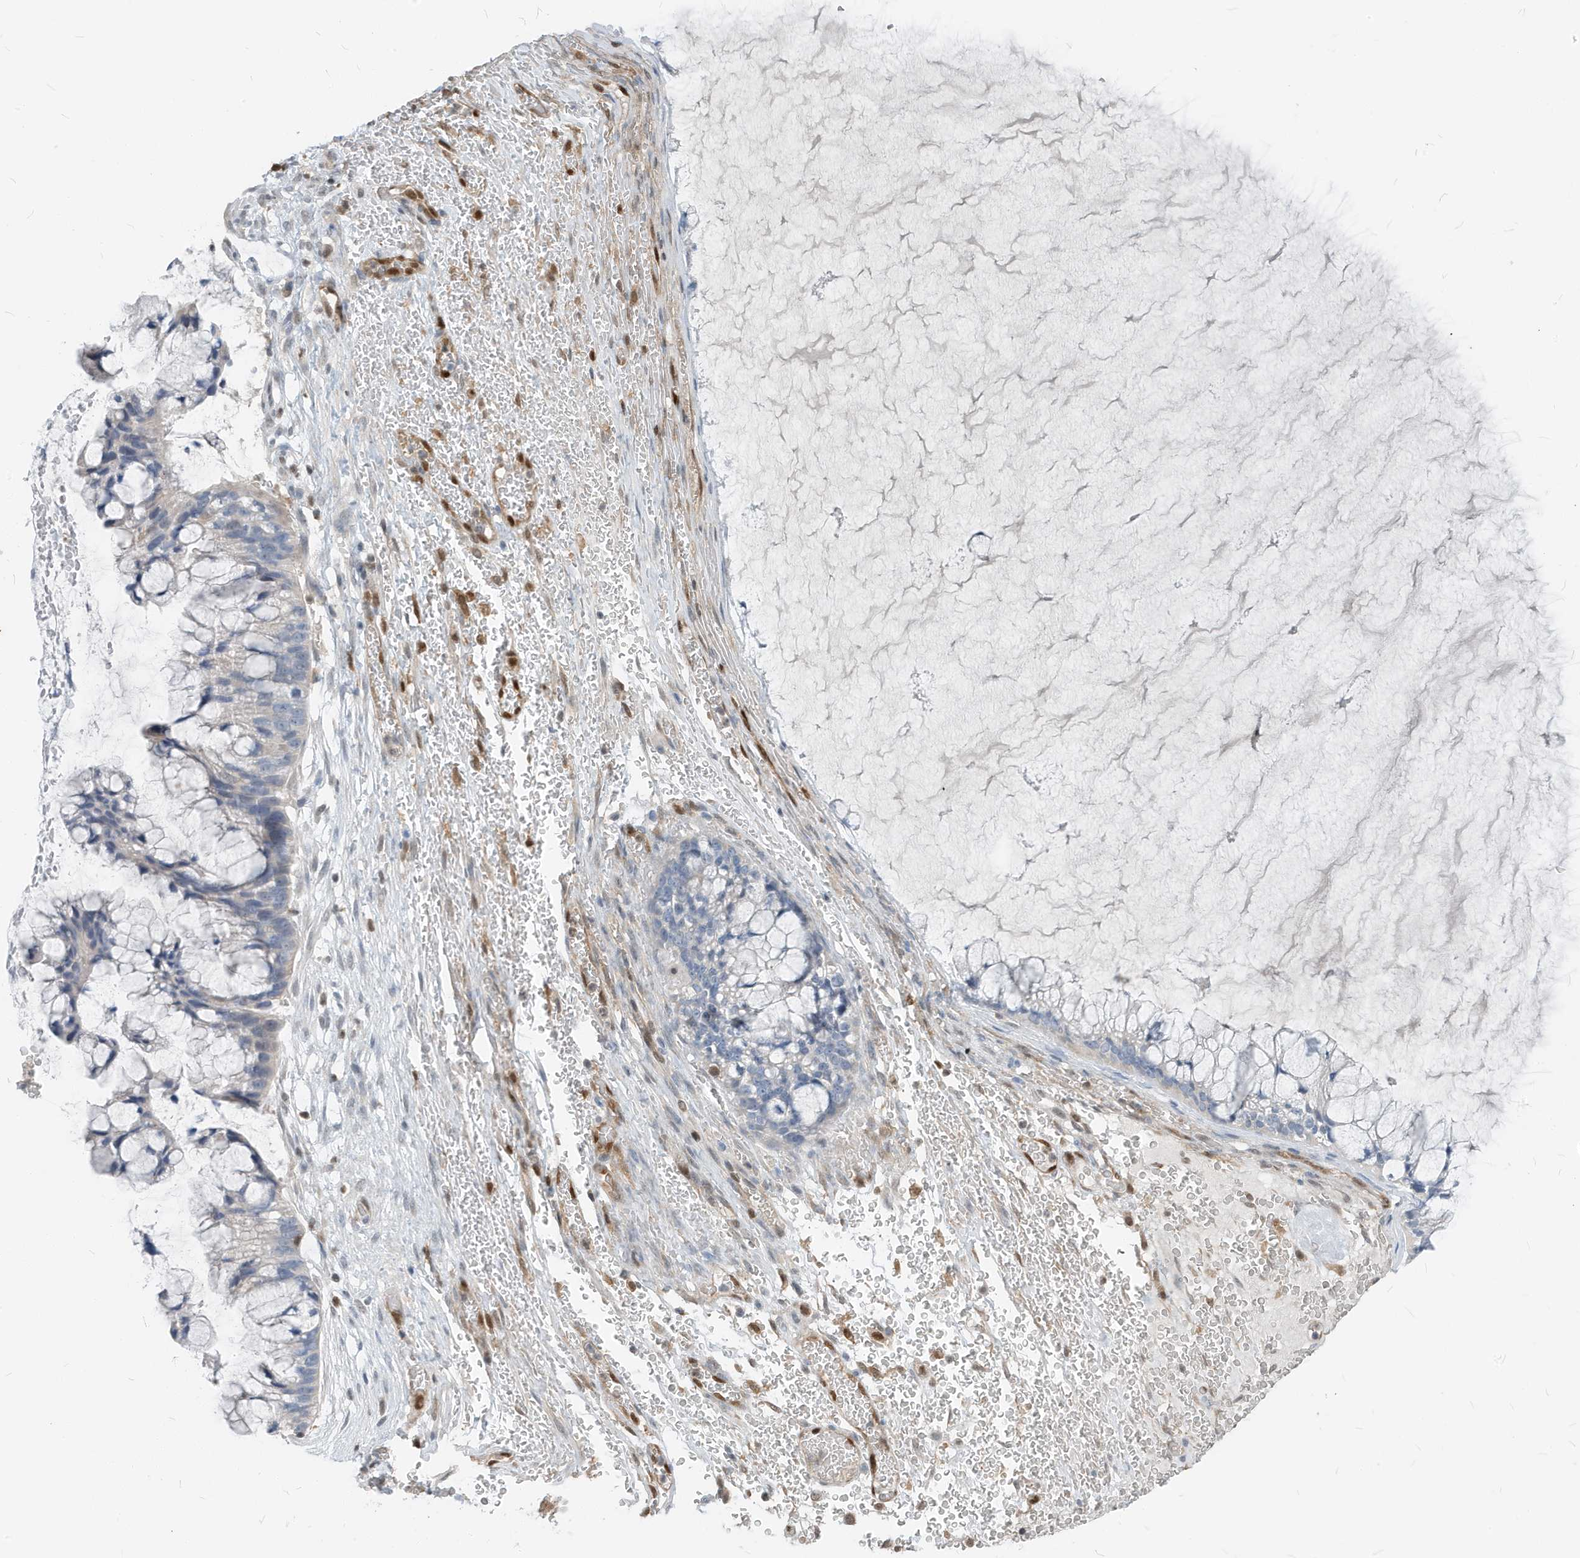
{"staining": {"intensity": "negative", "quantity": "none", "location": "none"}, "tissue": "ovarian cancer", "cell_type": "Tumor cells", "image_type": "cancer", "snomed": [{"axis": "morphology", "description": "Cystadenocarcinoma, mucinous, NOS"}, {"axis": "topography", "description": "Ovary"}], "caption": "High power microscopy image of an immunohistochemistry (IHC) micrograph of ovarian cancer, revealing no significant positivity in tumor cells. (IHC, brightfield microscopy, high magnification).", "gene": "NCOA7", "patient": {"sex": "female", "age": 37}}